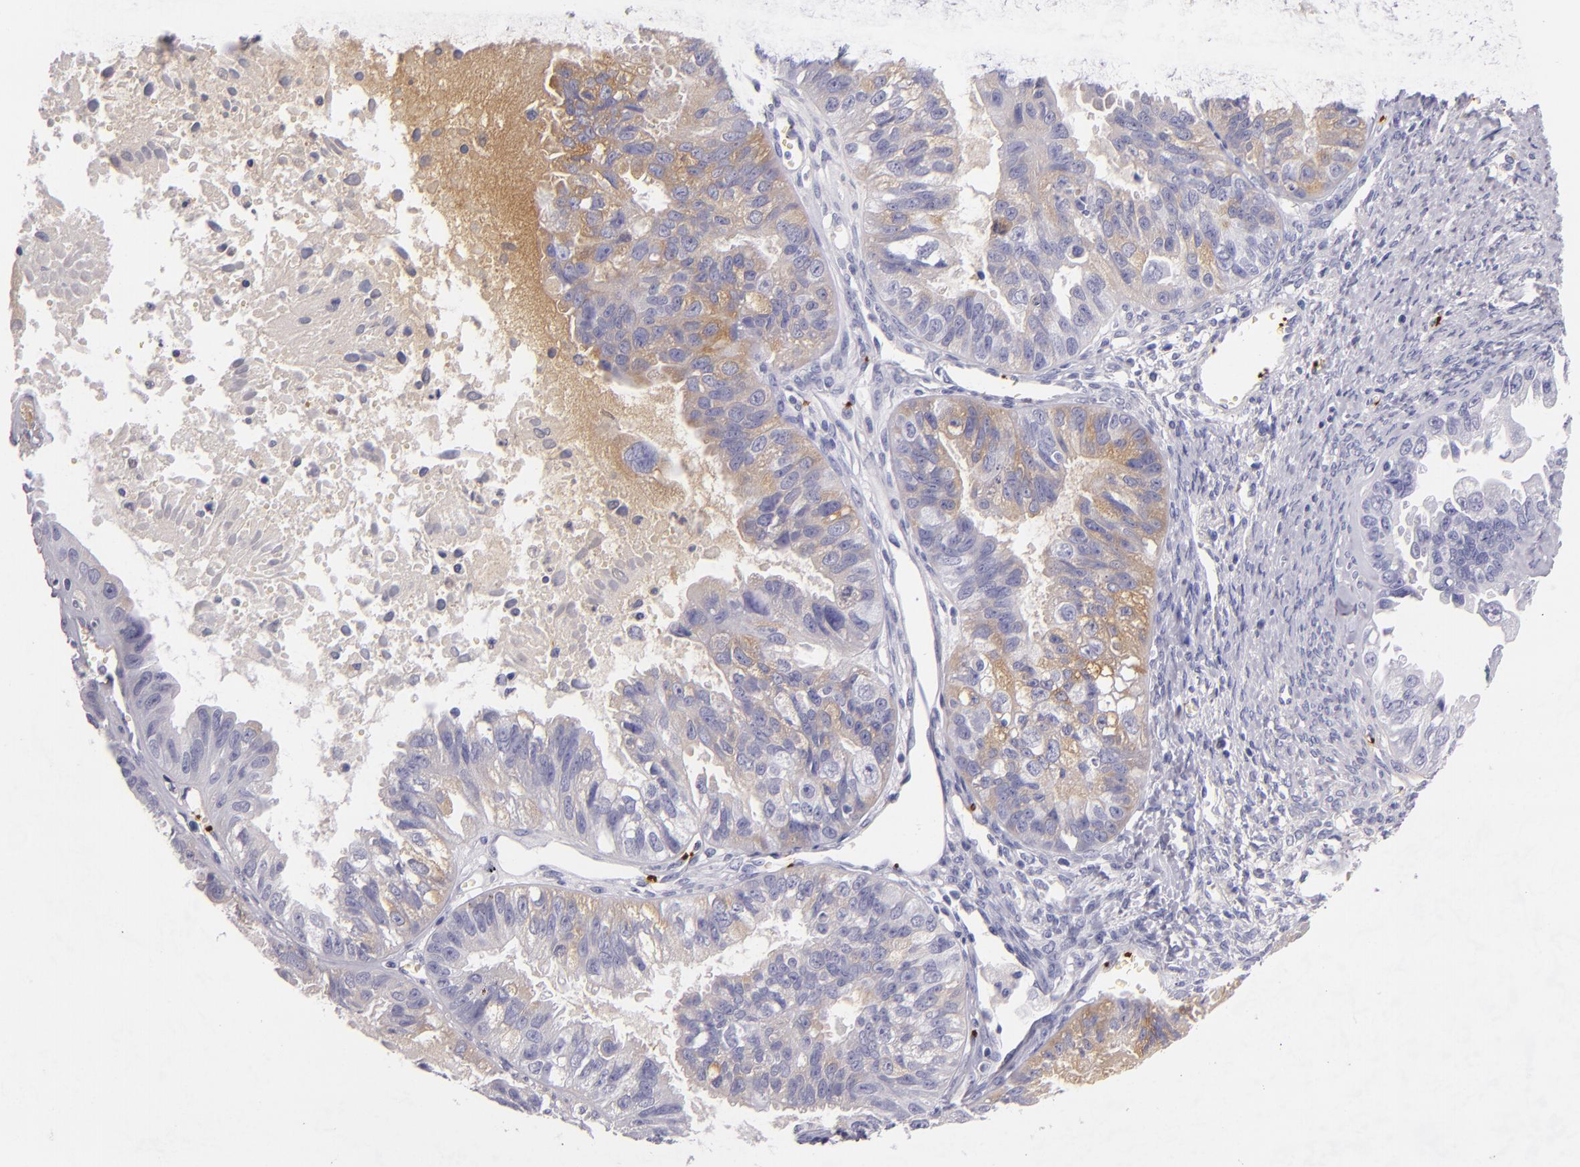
{"staining": {"intensity": "moderate", "quantity": "25%-75%", "location": "cytoplasmic/membranous"}, "tissue": "ovarian cancer", "cell_type": "Tumor cells", "image_type": "cancer", "snomed": [{"axis": "morphology", "description": "Carcinoma, endometroid"}, {"axis": "topography", "description": "Ovary"}], "caption": "Human ovarian endometroid carcinoma stained with a protein marker exhibits moderate staining in tumor cells.", "gene": "GP1BA", "patient": {"sex": "female", "age": 85}}